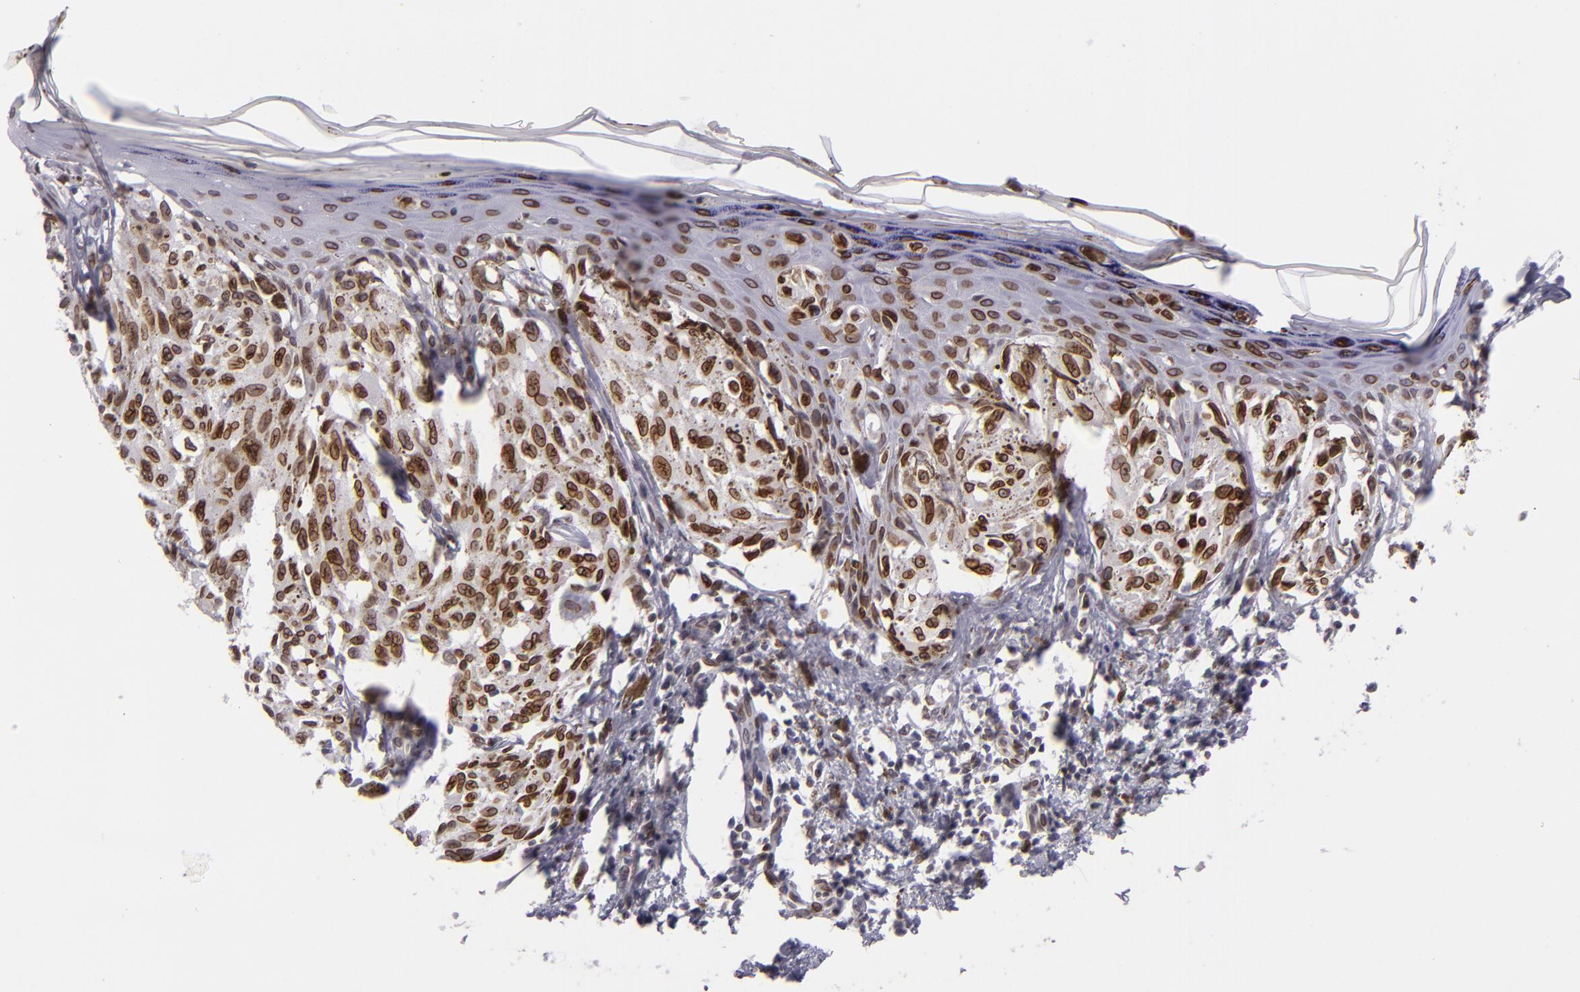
{"staining": {"intensity": "strong", "quantity": ">75%", "location": "nuclear"}, "tissue": "melanoma", "cell_type": "Tumor cells", "image_type": "cancer", "snomed": [{"axis": "morphology", "description": "Malignant melanoma, NOS"}, {"axis": "topography", "description": "Skin"}], "caption": "Immunohistochemical staining of melanoma demonstrates high levels of strong nuclear protein staining in approximately >75% of tumor cells.", "gene": "EMD", "patient": {"sex": "female", "age": 72}}